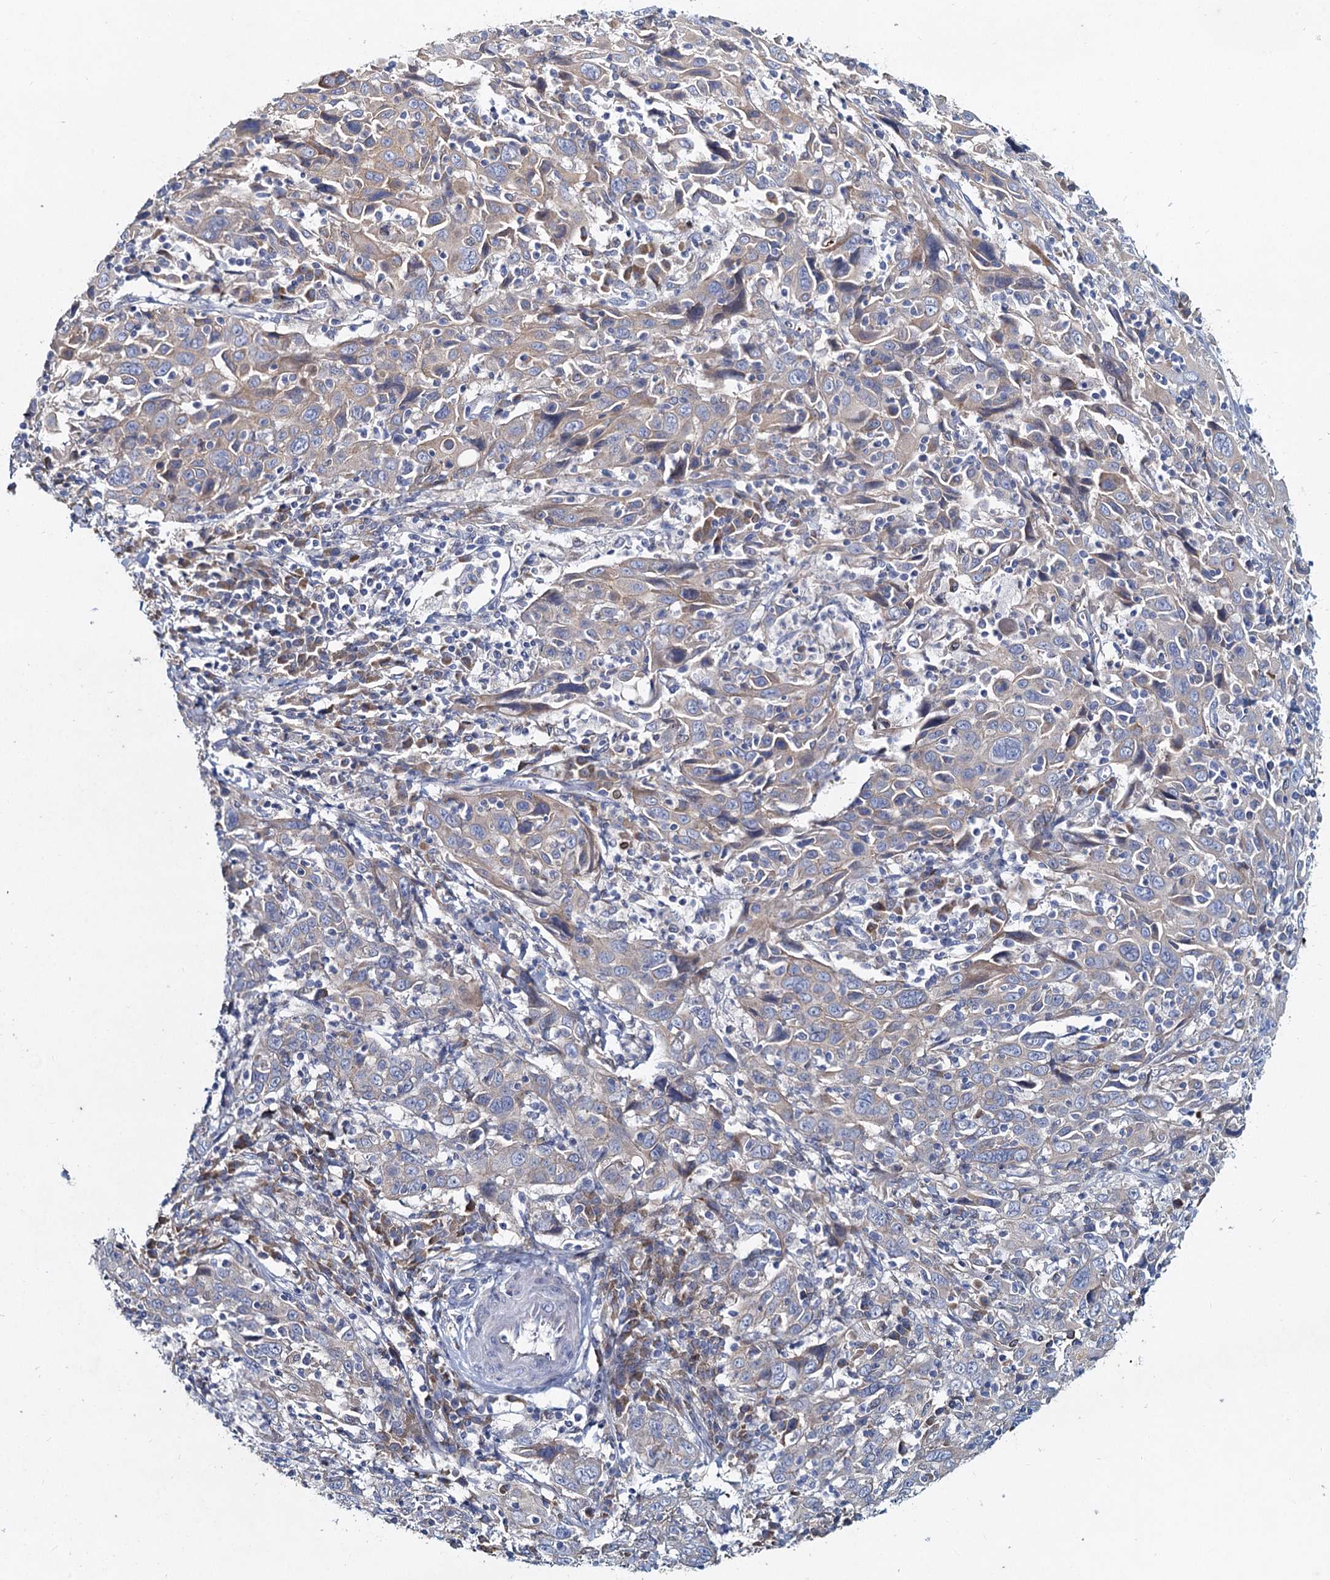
{"staining": {"intensity": "negative", "quantity": "none", "location": "none"}, "tissue": "cervical cancer", "cell_type": "Tumor cells", "image_type": "cancer", "snomed": [{"axis": "morphology", "description": "Squamous cell carcinoma, NOS"}, {"axis": "topography", "description": "Cervix"}], "caption": "Tumor cells are negative for protein expression in human squamous cell carcinoma (cervical).", "gene": "TMX2", "patient": {"sex": "female", "age": 46}}